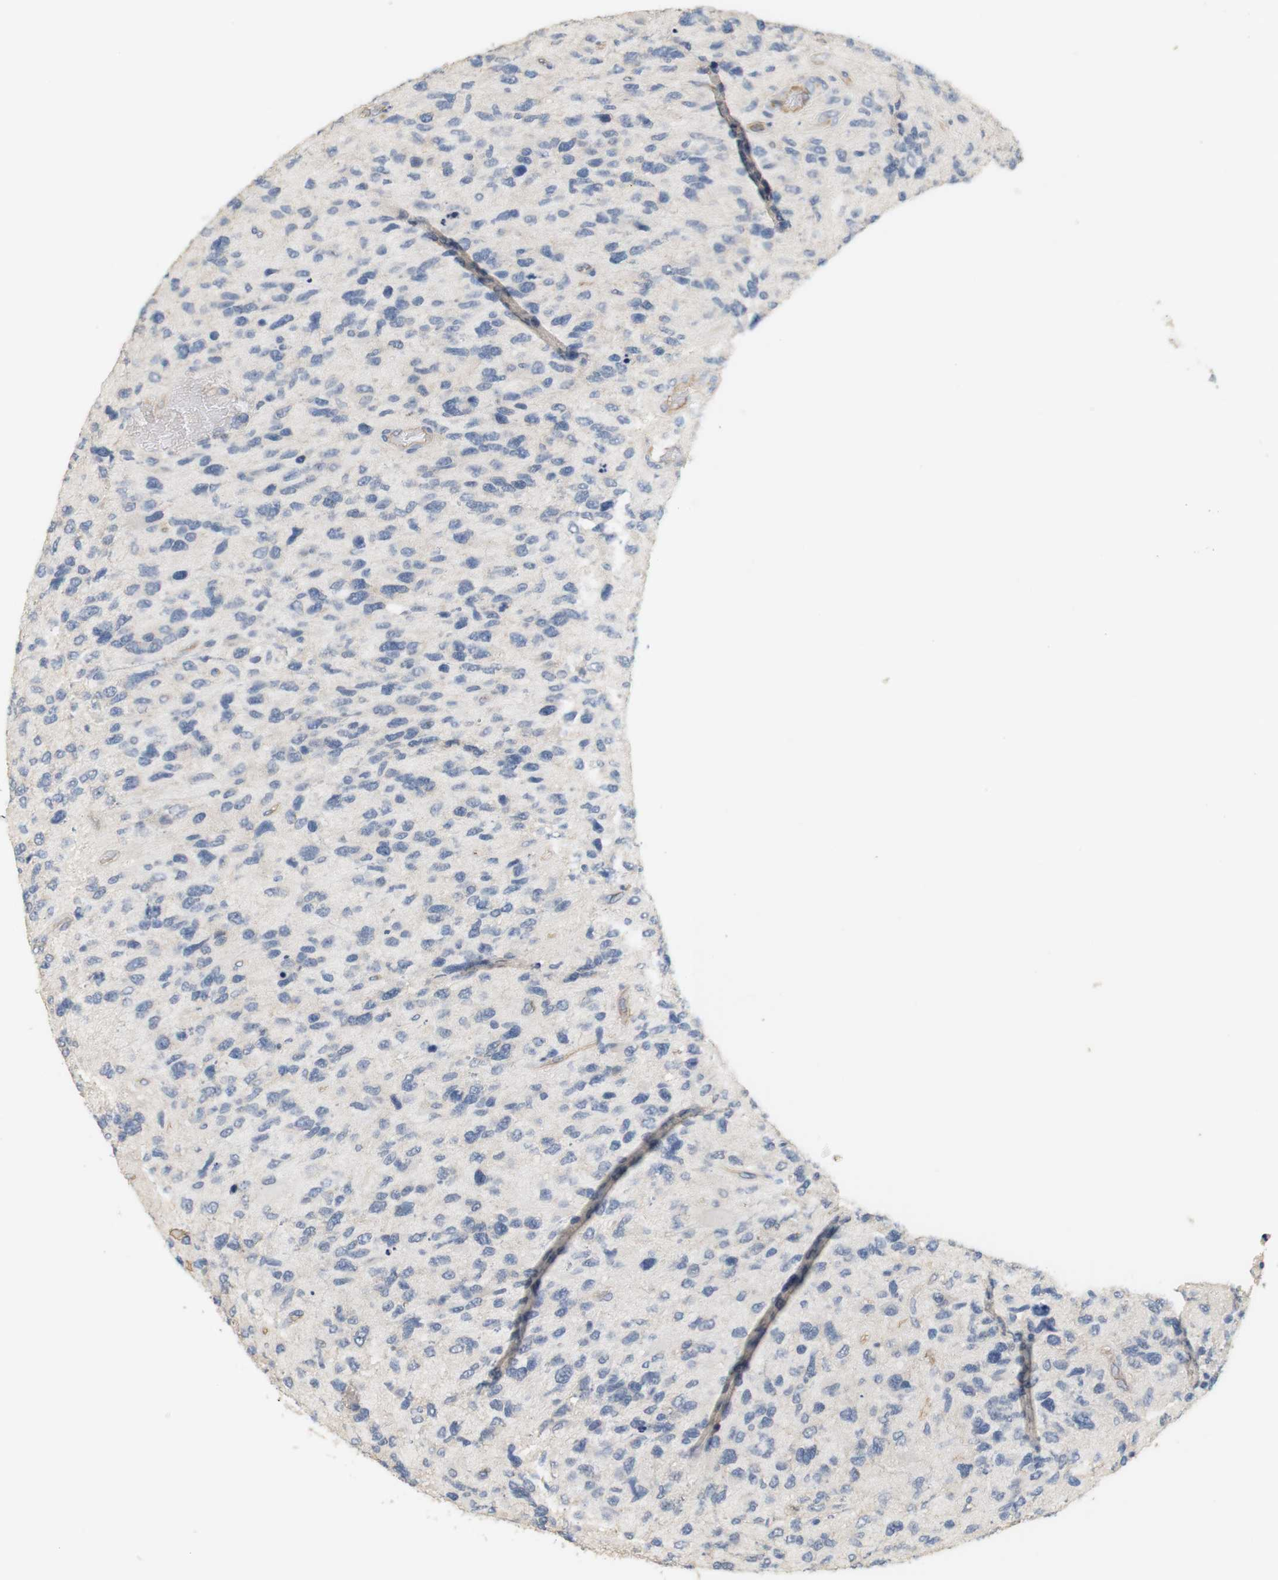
{"staining": {"intensity": "negative", "quantity": "none", "location": "none"}, "tissue": "glioma", "cell_type": "Tumor cells", "image_type": "cancer", "snomed": [{"axis": "morphology", "description": "Glioma, malignant, High grade"}, {"axis": "topography", "description": "Brain"}], "caption": "The image shows no significant positivity in tumor cells of glioma. (DAB (3,3'-diaminobenzidine) immunohistochemistry with hematoxylin counter stain).", "gene": "OSR1", "patient": {"sex": "female", "age": 58}}